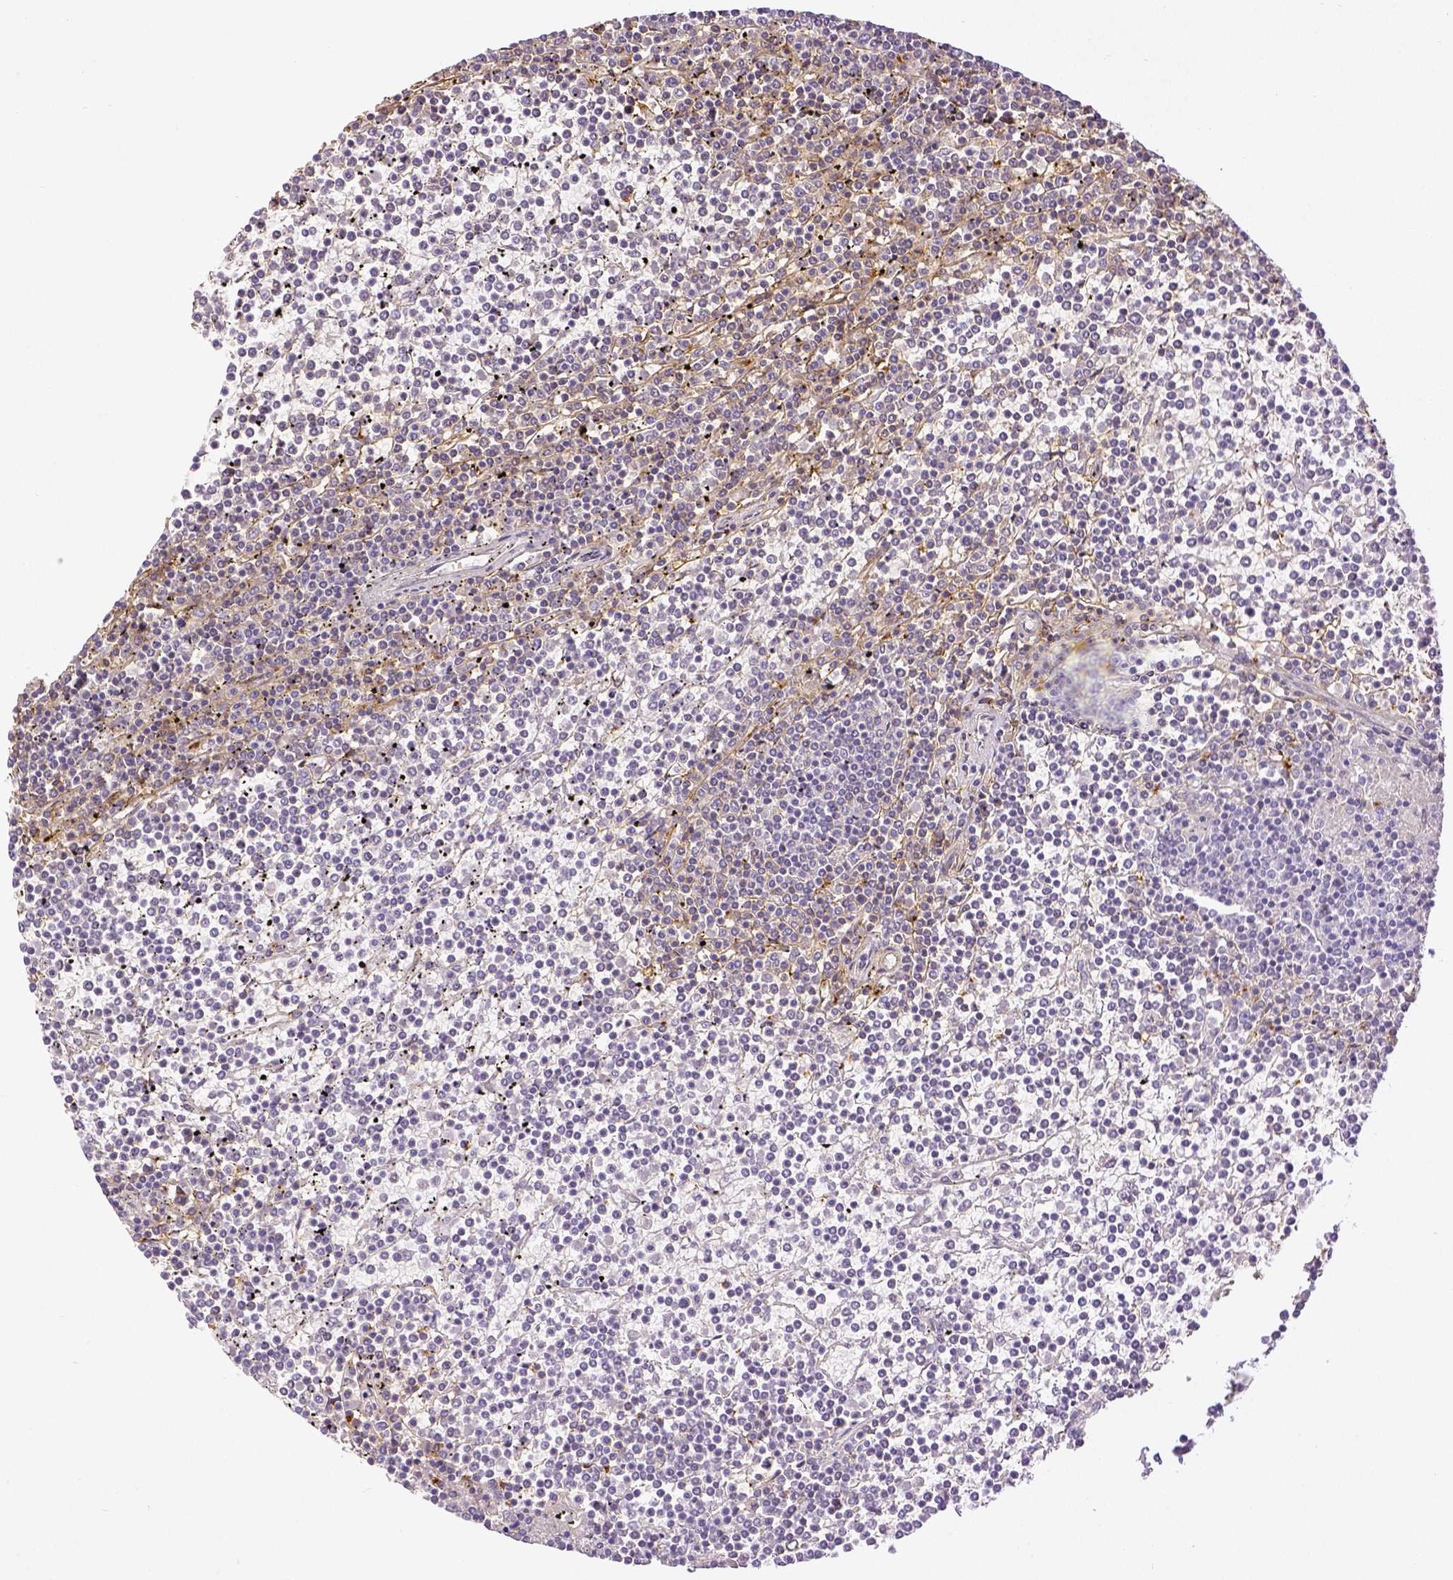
{"staining": {"intensity": "negative", "quantity": "none", "location": "none"}, "tissue": "lymphoma", "cell_type": "Tumor cells", "image_type": "cancer", "snomed": [{"axis": "morphology", "description": "Malignant lymphoma, non-Hodgkin's type, Low grade"}, {"axis": "topography", "description": "Spleen"}], "caption": "A high-resolution image shows IHC staining of low-grade malignant lymphoma, non-Hodgkin's type, which shows no significant staining in tumor cells.", "gene": "THY1", "patient": {"sex": "female", "age": 19}}